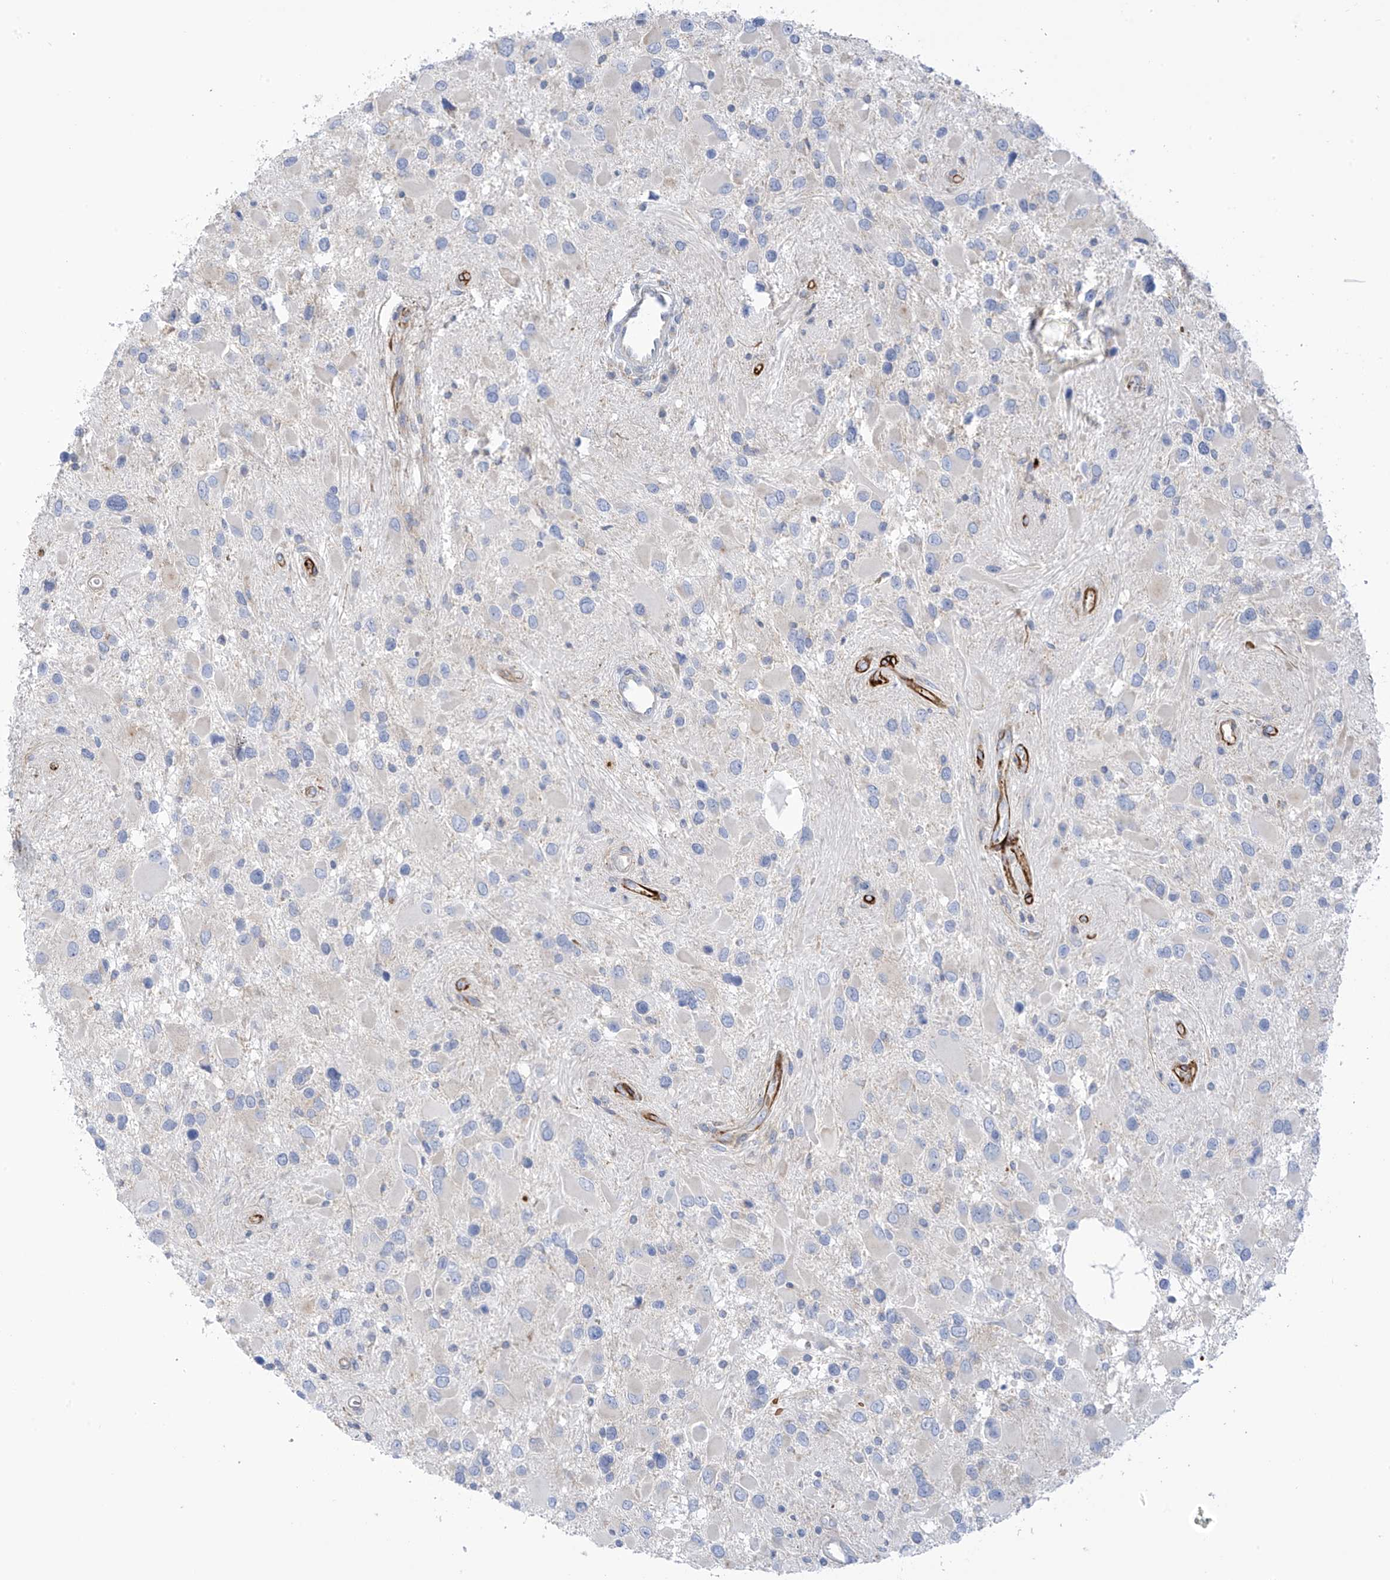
{"staining": {"intensity": "negative", "quantity": "none", "location": "none"}, "tissue": "glioma", "cell_type": "Tumor cells", "image_type": "cancer", "snomed": [{"axis": "morphology", "description": "Glioma, malignant, High grade"}, {"axis": "topography", "description": "Brain"}], "caption": "Immunohistochemical staining of glioma shows no significant expression in tumor cells.", "gene": "SLC6A12", "patient": {"sex": "male", "age": 53}}